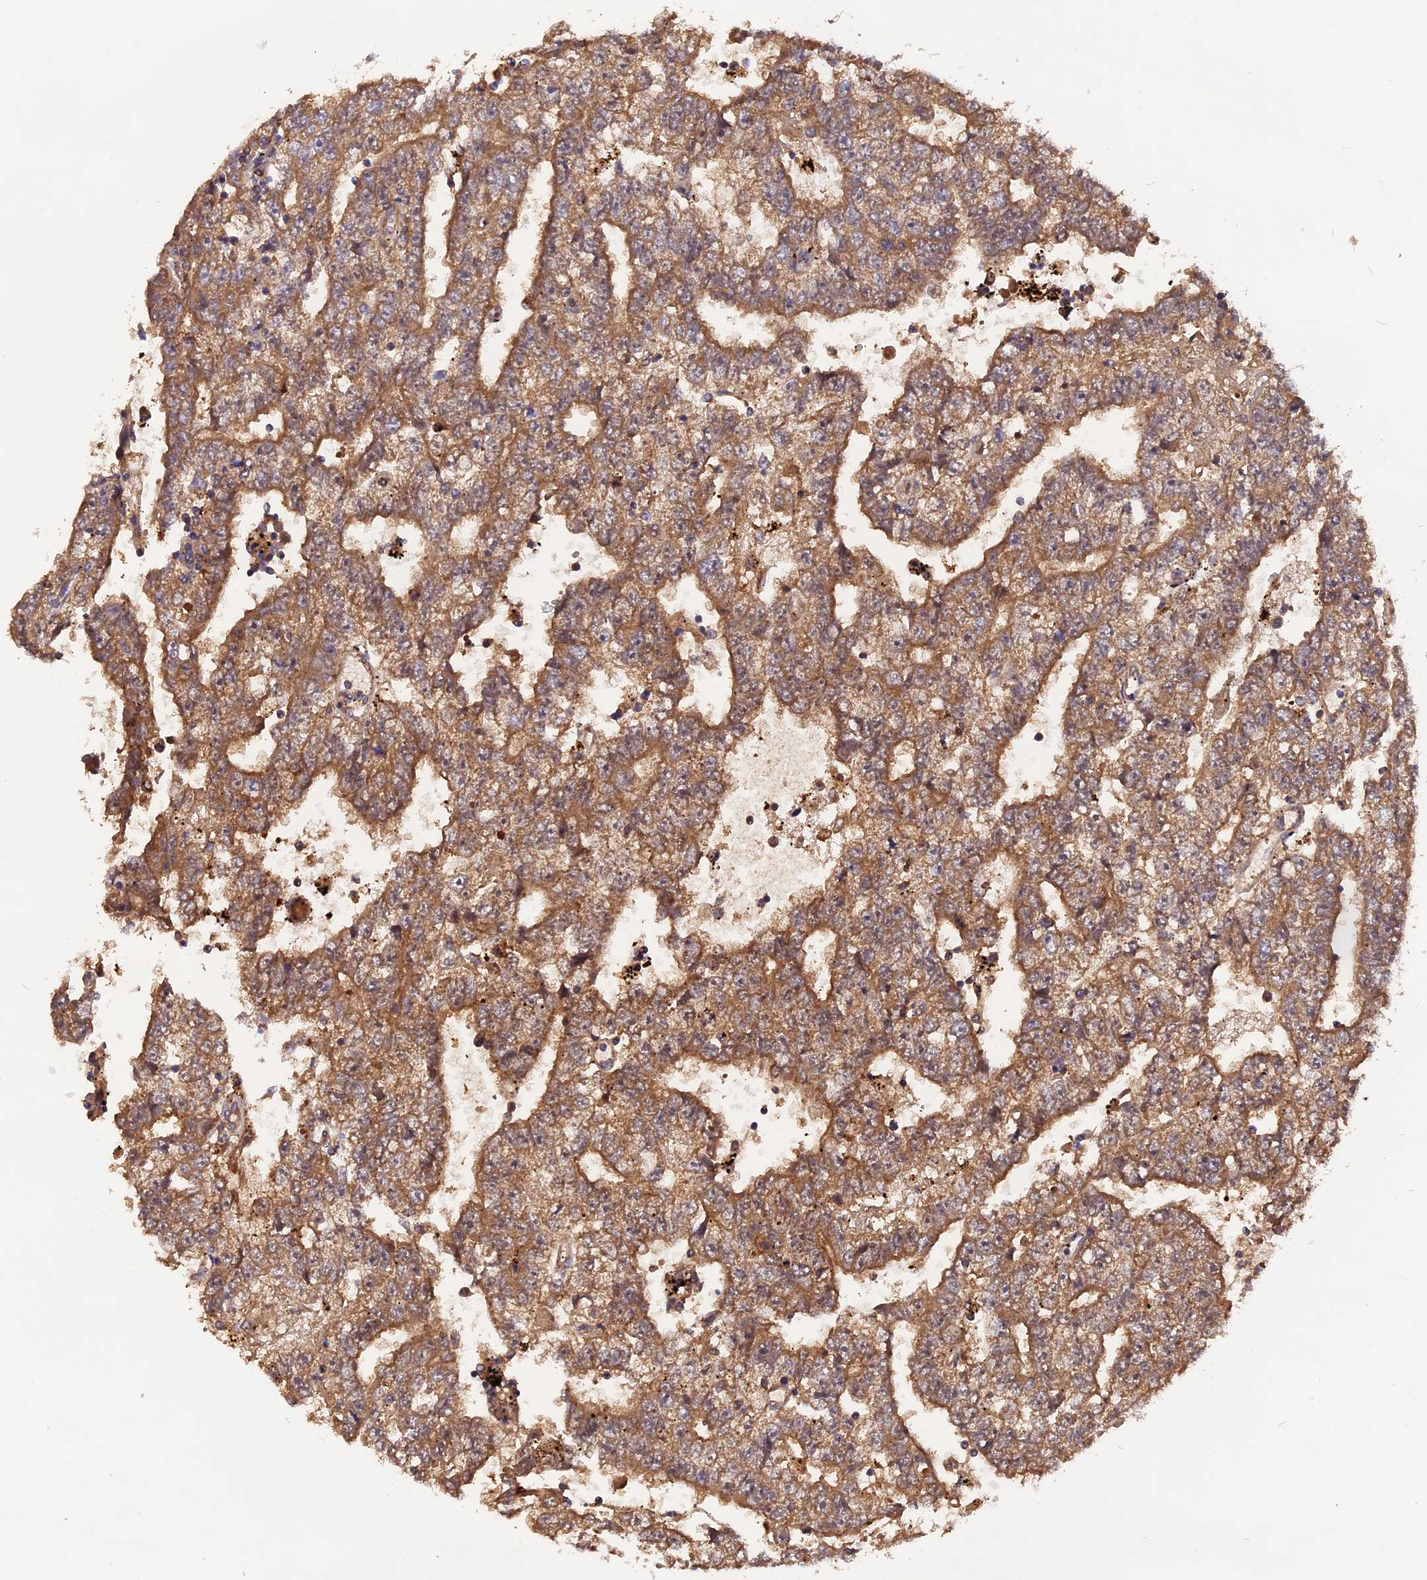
{"staining": {"intensity": "moderate", "quantity": ">75%", "location": "cytoplasmic/membranous"}, "tissue": "testis cancer", "cell_type": "Tumor cells", "image_type": "cancer", "snomed": [{"axis": "morphology", "description": "Carcinoma, Embryonal, NOS"}, {"axis": "topography", "description": "Testis"}], "caption": "Immunohistochemical staining of human embryonal carcinoma (testis) reveals moderate cytoplasmic/membranous protein expression in approximately >75% of tumor cells.", "gene": "MARK4", "patient": {"sex": "male", "age": 25}}